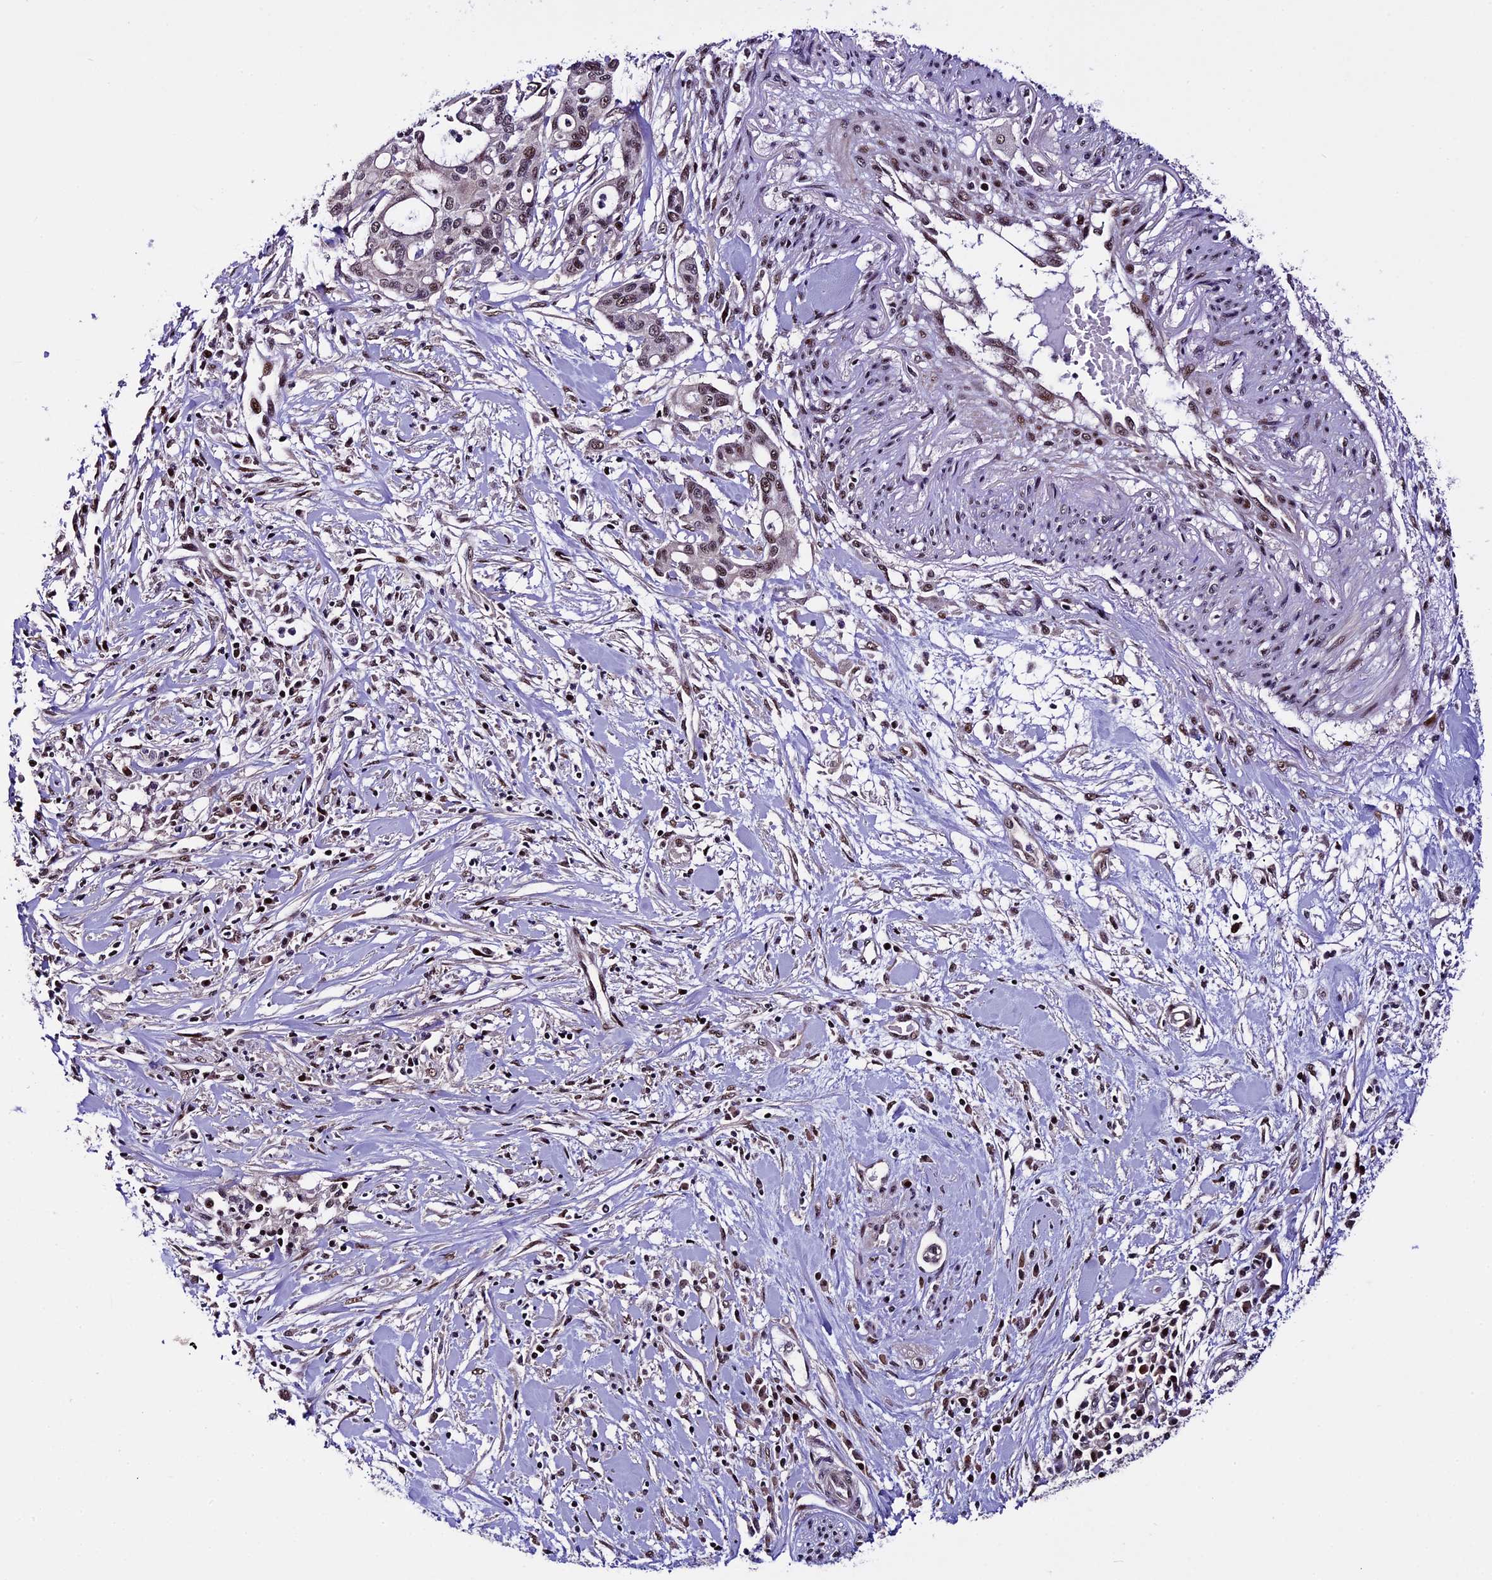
{"staining": {"intensity": "weak", "quantity": ">75%", "location": "nuclear"}, "tissue": "pancreatic cancer", "cell_type": "Tumor cells", "image_type": "cancer", "snomed": [{"axis": "morphology", "description": "Adenocarcinoma, NOS"}, {"axis": "topography", "description": "Pancreas"}], "caption": "DAB (3,3'-diaminobenzidine) immunohistochemical staining of pancreatic adenocarcinoma exhibits weak nuclear protein expression in approximately >75% of tumor cells.", "gene": "TCP11L2", "patient": {"sex": "male", "age": 46}}